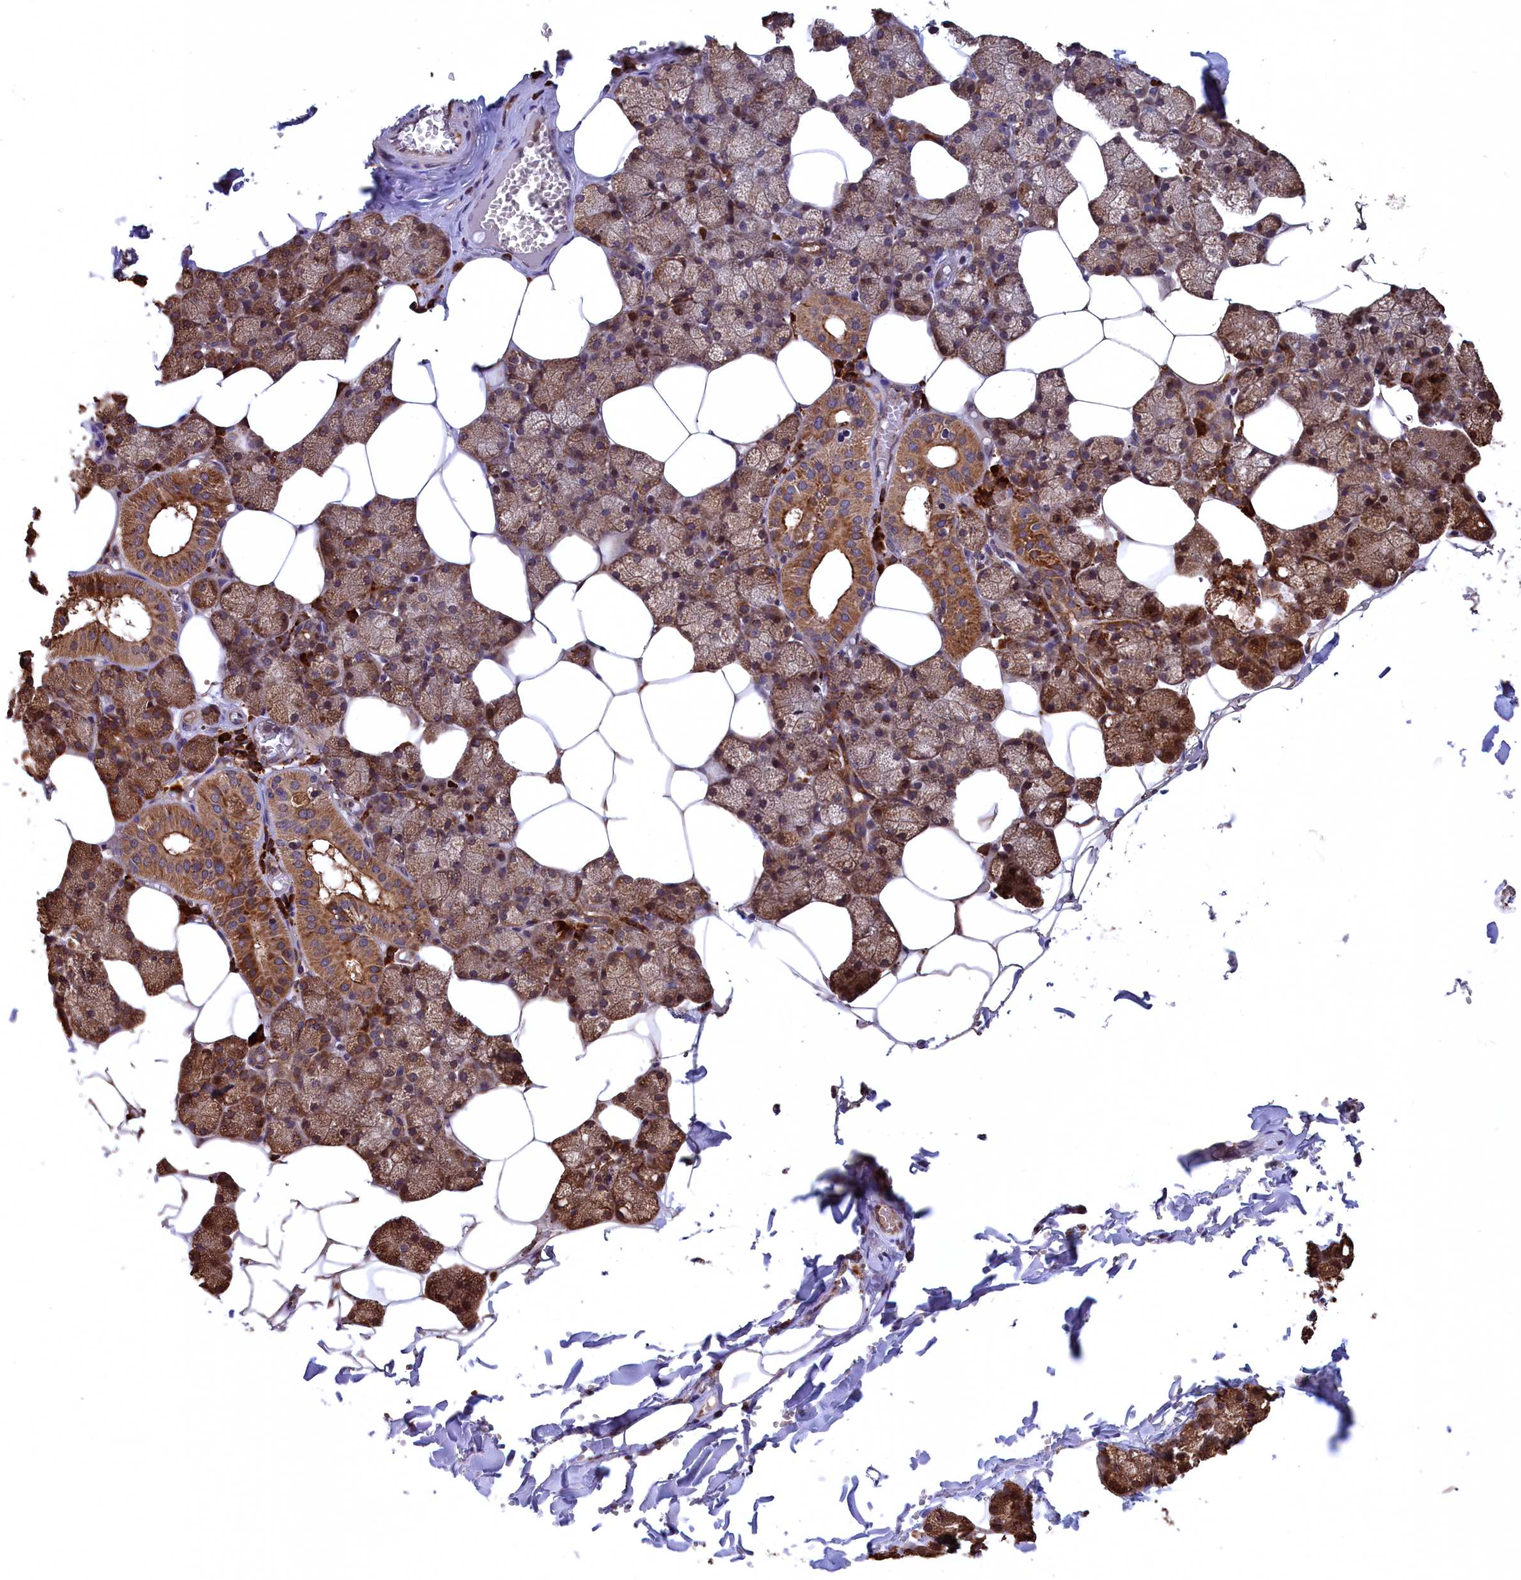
{"staining": {"intensity": "moderate", "quantity": ">75%", "location": "cytoplasmic/membranous"}, "tissue": "salivary gland", "cell_type": "Glandular cells", "image_type": "normal", "snomed": [{"axis": "morphology", "description": "Normal tissue, NOS"}, {"axis": "topography", "description": "Salivary gland"}], "caption": "This photomicrograph demonstrates immunohistochemistry (IHC) staining of unremarkable human salivary gland, with medium moderate cytoplasmic/membranous positivity in about >75% of glandular cells.", "gene": "PLA2G4C", "patient": {"sex": "male", "age": 62}}